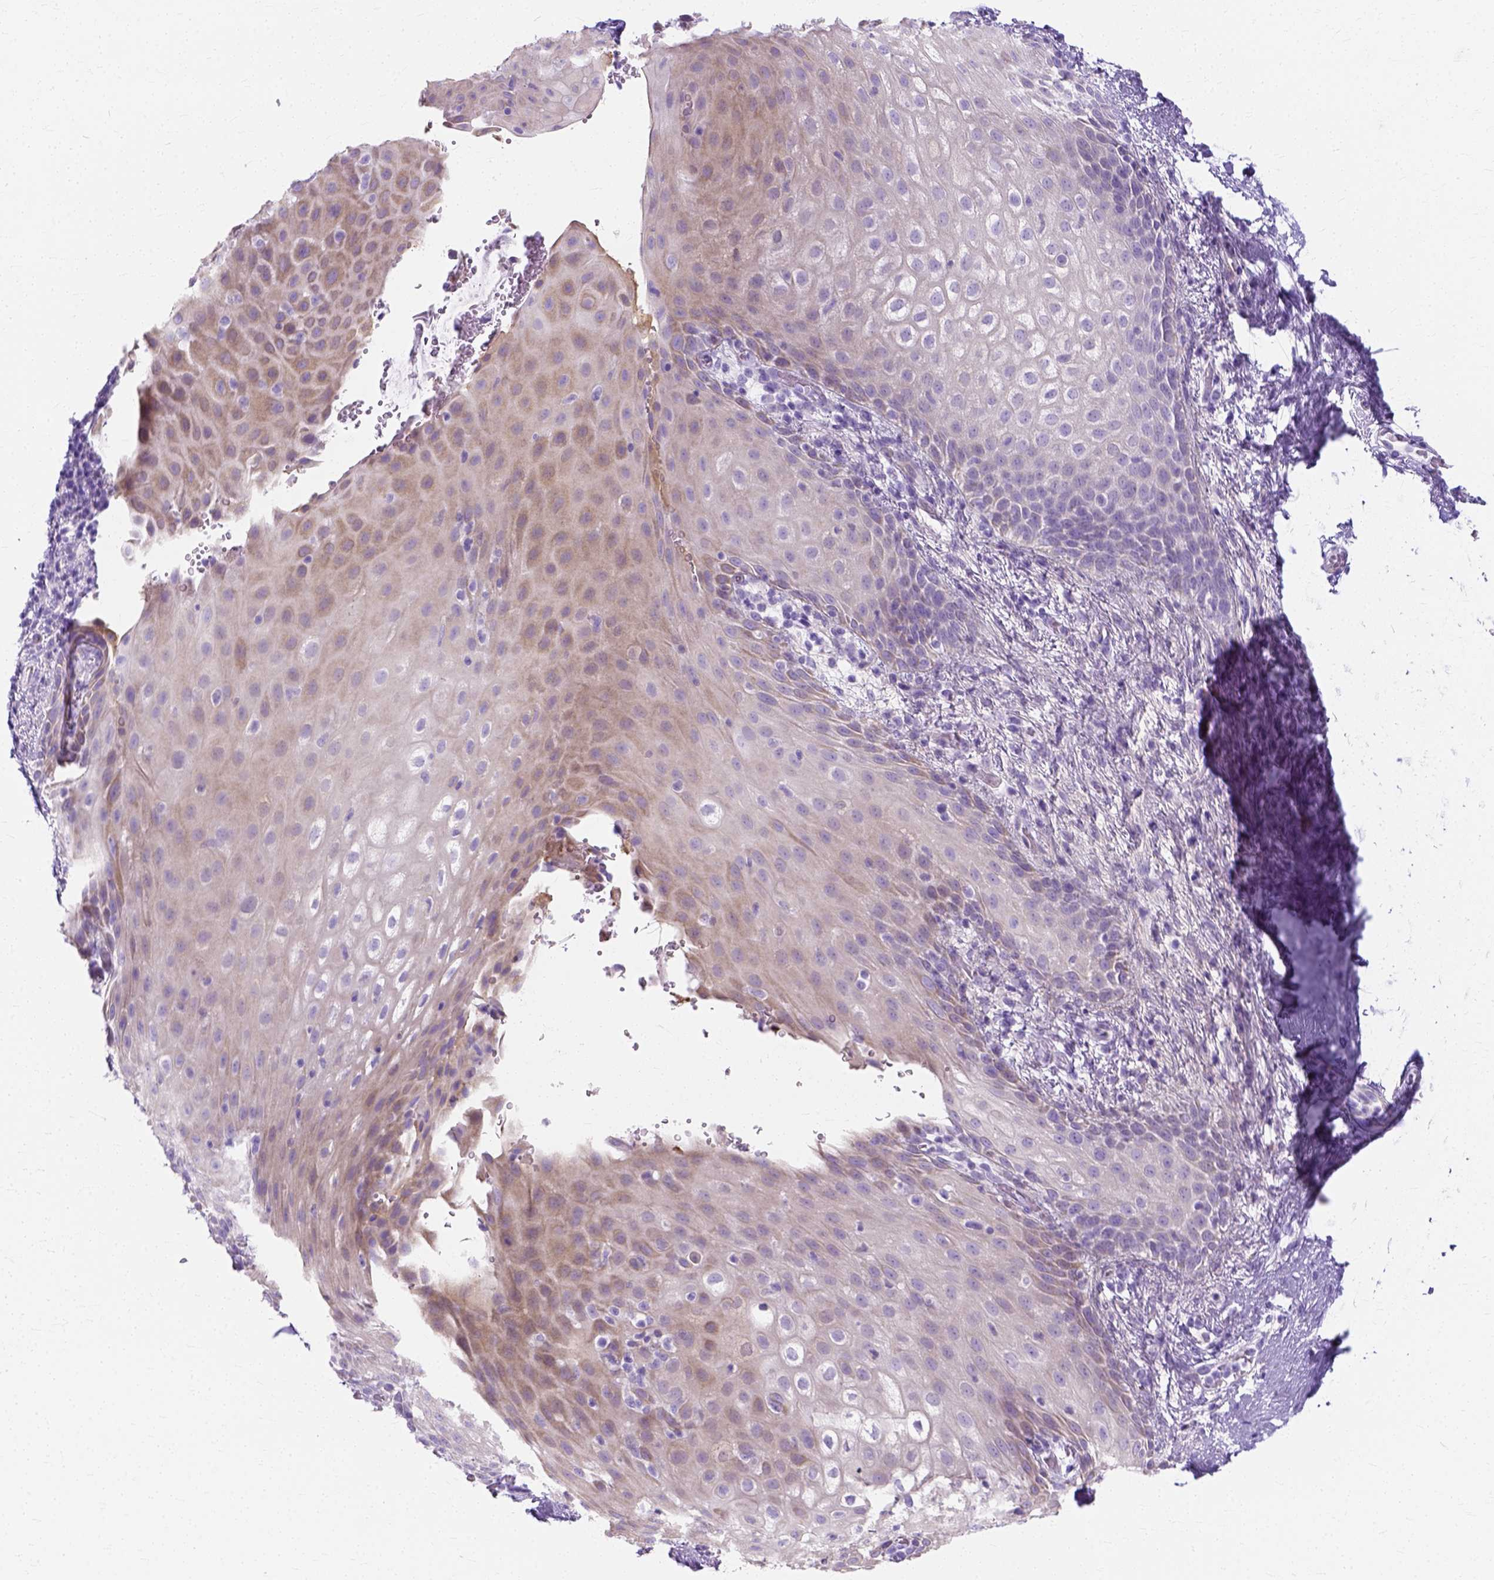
{"staining": {"intensity": "moderate", "quantity": "<25%", "location": "cytoplasmic/membranous"}, "tissue": "skin", "cell_type": "Epidermal cells", "image_type": "normal", "snomed": [{"axis": "morphology", "description": "Normal tissue, NOS"}, {"axis": "topography", "description": "Anal"}], "caption": "About <25% of epidermal cells in benign human skin show moderate cytoplasmic/membranous protein staining as visualized by brown immunohistochemical staining.", "gene": "MYH15", "patient": {"sex": "female", "age": 46}}